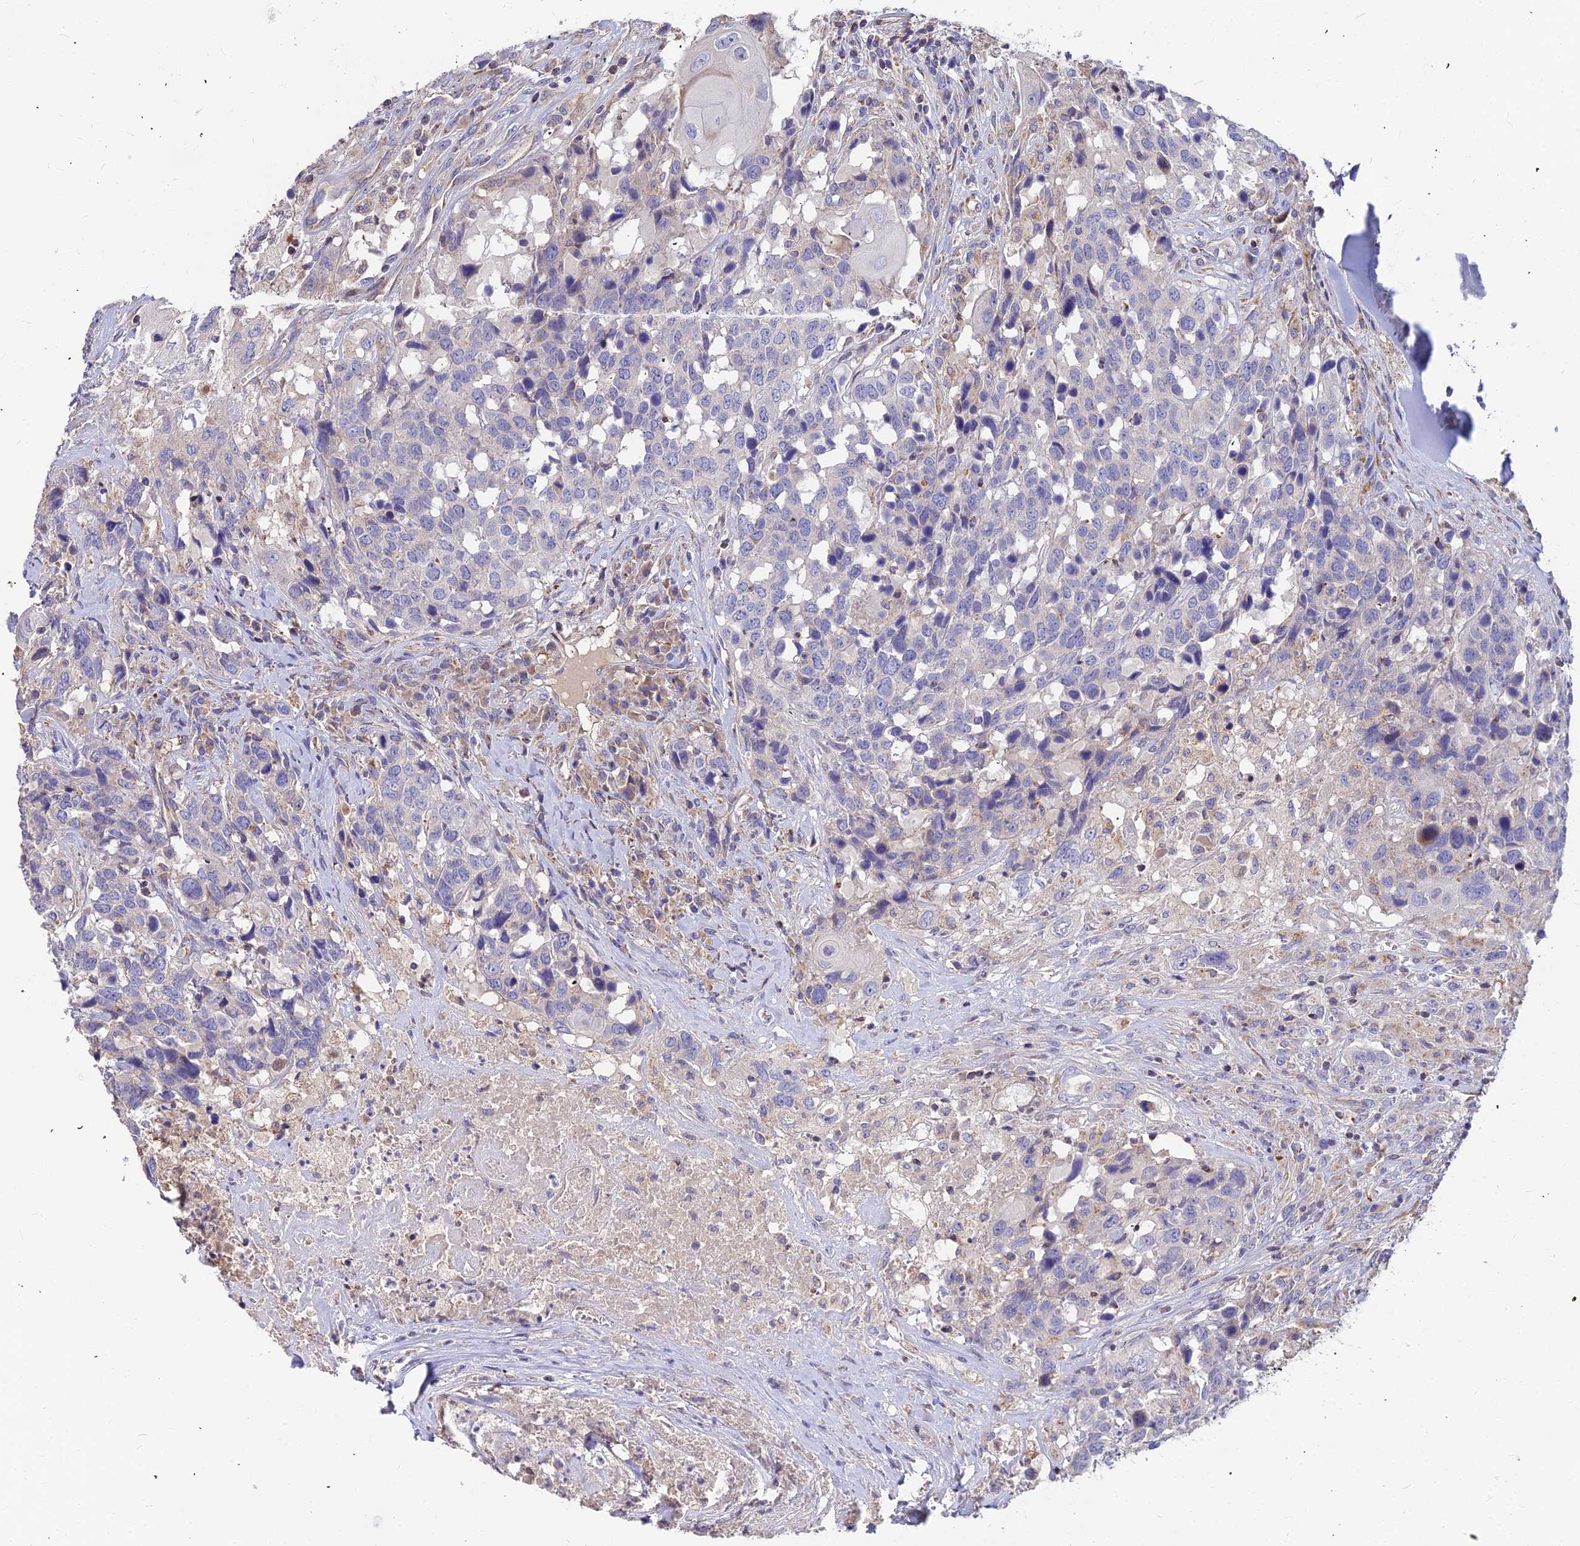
{"staining": {"intensity": "negative", "quantity": "none", "location": "none"}, "tissue": "head and neck cancer", "cell_type": "Tumor cells", "image_type": "cancer", "snomed": [{"axis": "morphology", "description": "Squamous cell carcinoma, NOS"}, {"axis": "topography", "description": "Head-Neck"}], "caption": "Head and neck cancer (squamous cell carcinoma) stained for a protein using IHC exhibits no staining tumor cells.", "gene": "ASPHD1", "patient": {"sex": "male", "age": 66}}